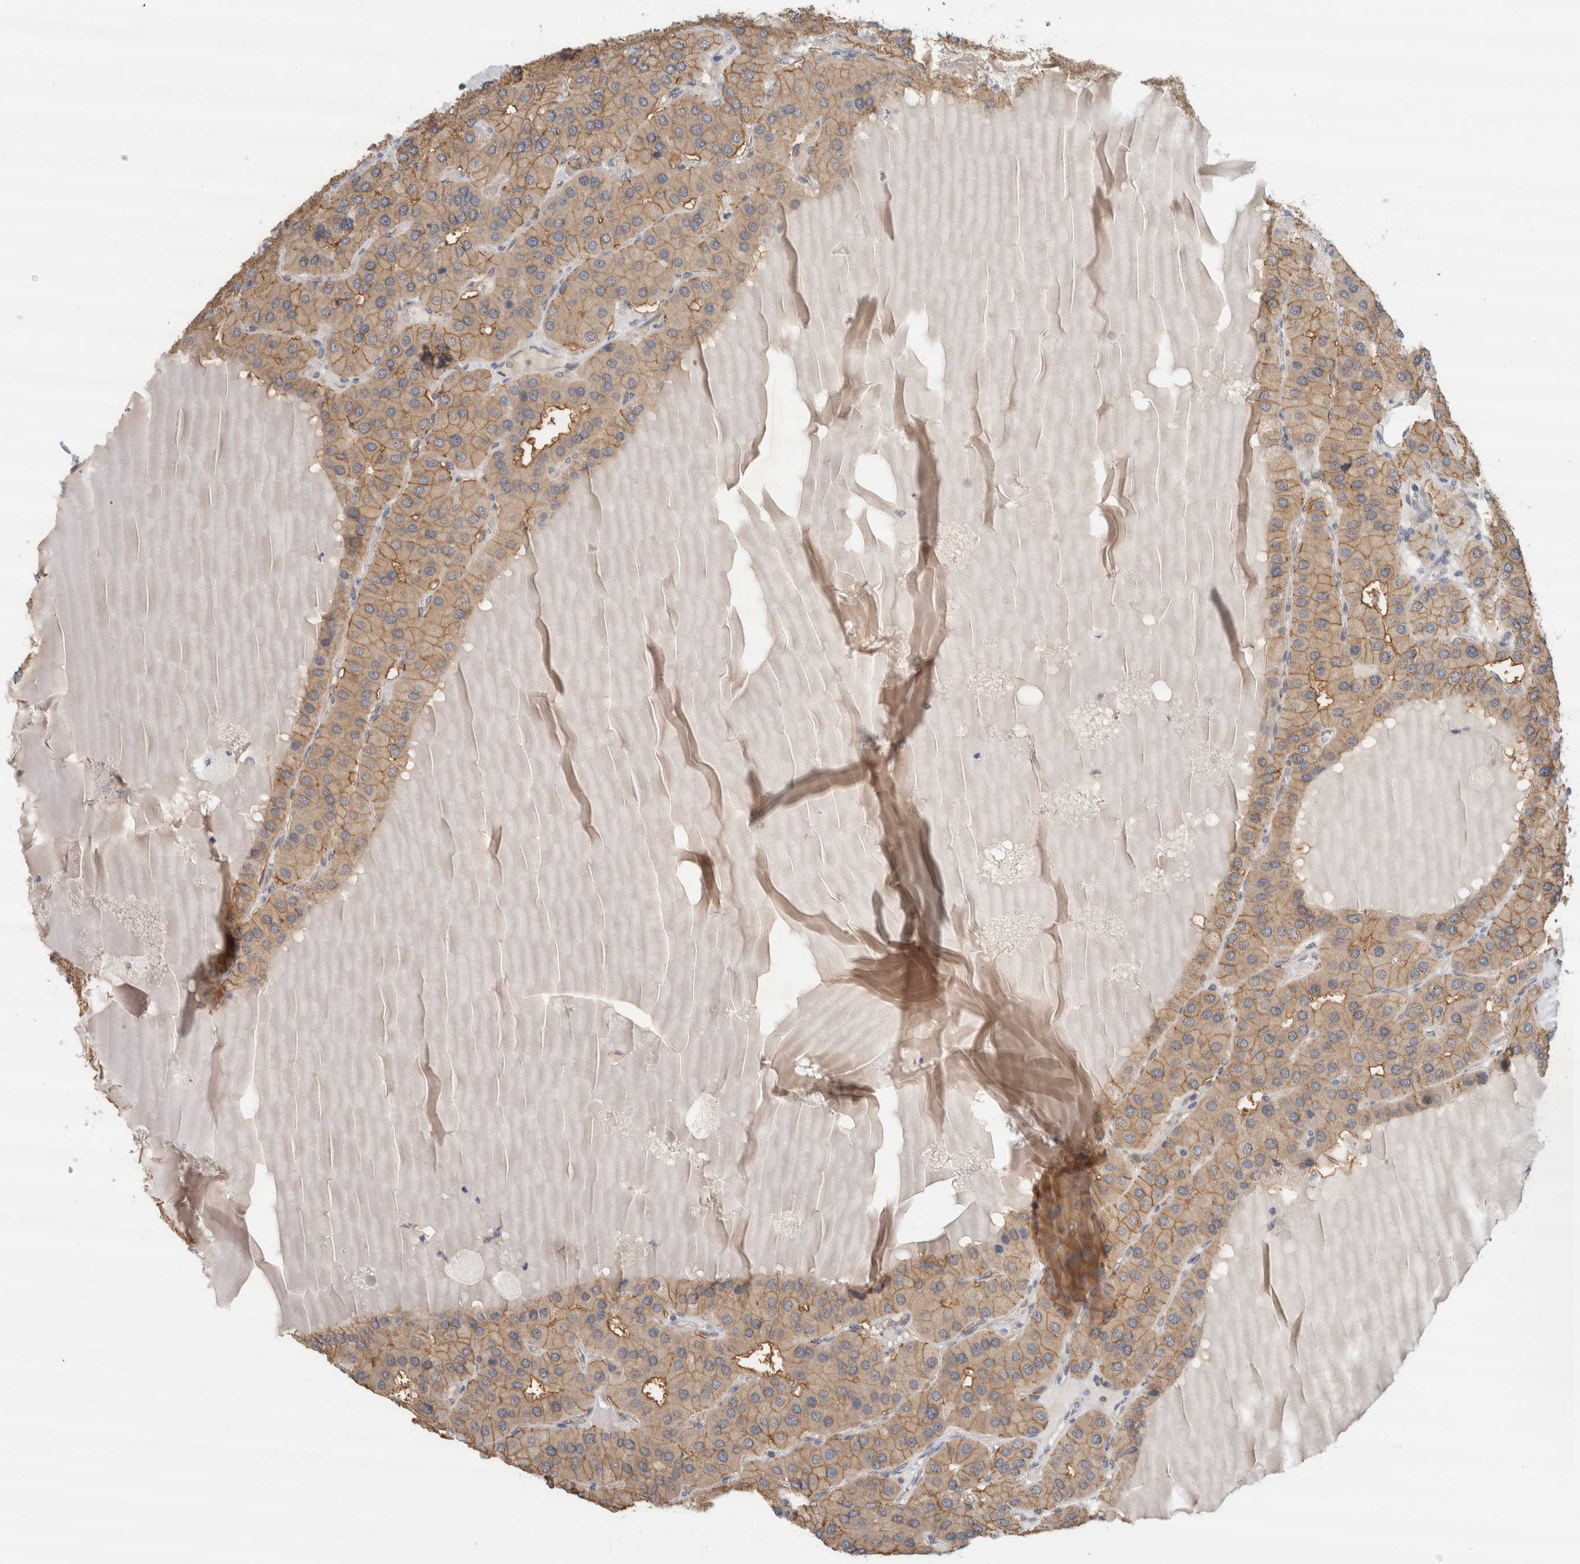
{"staining": {"intensity": "weak", "quantity": "25%-75%", "location": "cytoplasmic/membranous"}, "tissue": "parathyroid gland", "cell_type": "Glandular cells", "image_type": "normal", "snomed": [{"axis": "morphology", "description": "Normal tissue, NOS"}, {"axis": "morphology", "description": "Adenoma, NOS"}, {"axis": "topography", "description": "Parathyroid gland"}], "caption": "DAB immunohistochemical staining of unremarkable parathyroid gland shows weak cytoplasmic/membranous protein expression in about 25%-75% of glandular cells.", "gene": "EIF4G3", "patient": {"sex": "female", "age": 86}}